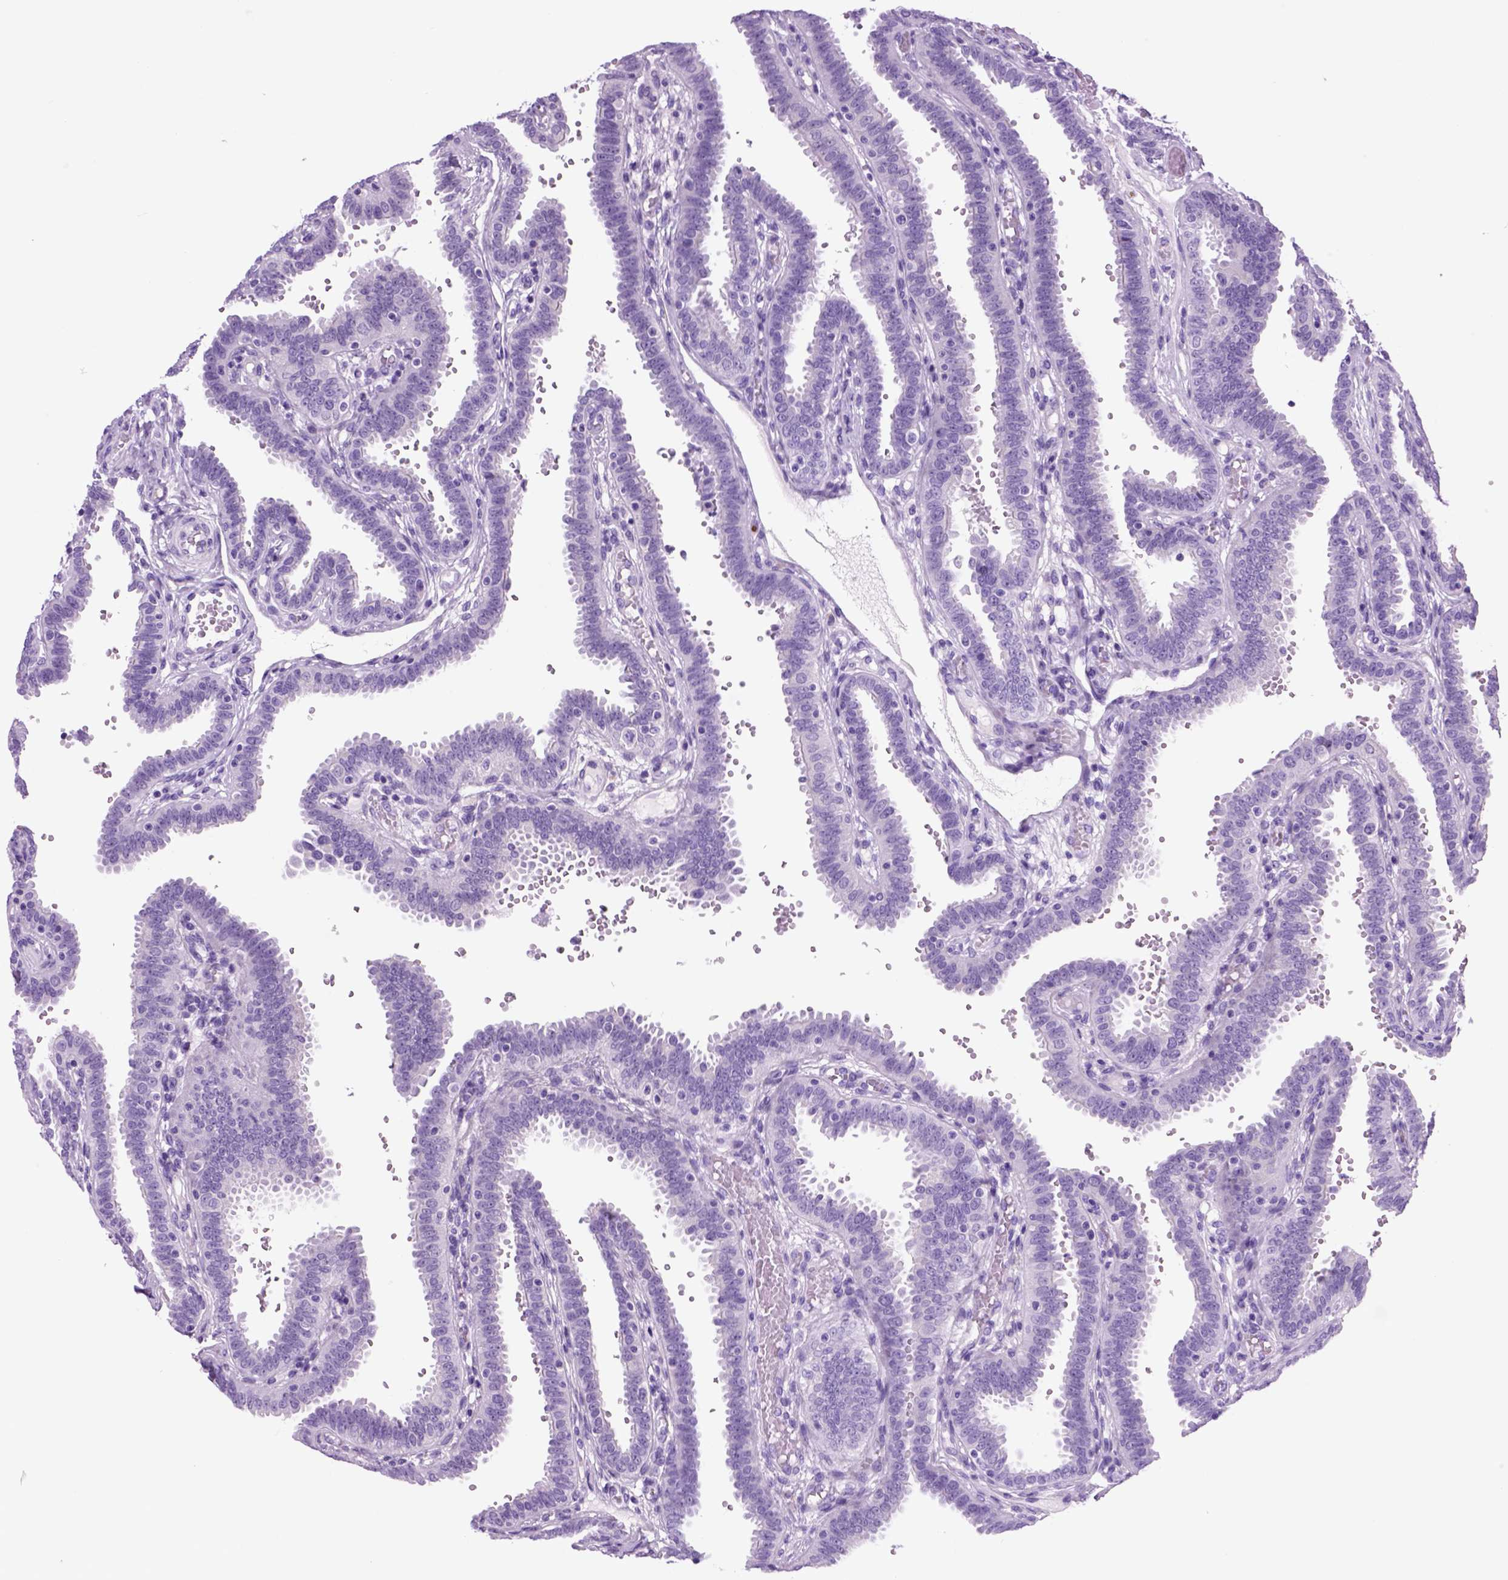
{"staining": {"intensity": "negative", "quantity": "none", "location": "none"}, "tissue": "fallopian tube", "cell_type": "Glandular cells", "image_type": "normal", "snomed": [{"axis": "morphology", "description": "Normal tissue, NOS"}, {"axis": "topography", "description": "Fallopian tube"}], "caption": "DAB immunohistochemical staining of normal human fallopian tube reveals no significant staining in glandular cells. (DAB immunohistochemistry visualized using brightfield microscopy, high magnification).", "gene": "HHIPL2", "patient": {"sex": "female", "age": 37}}